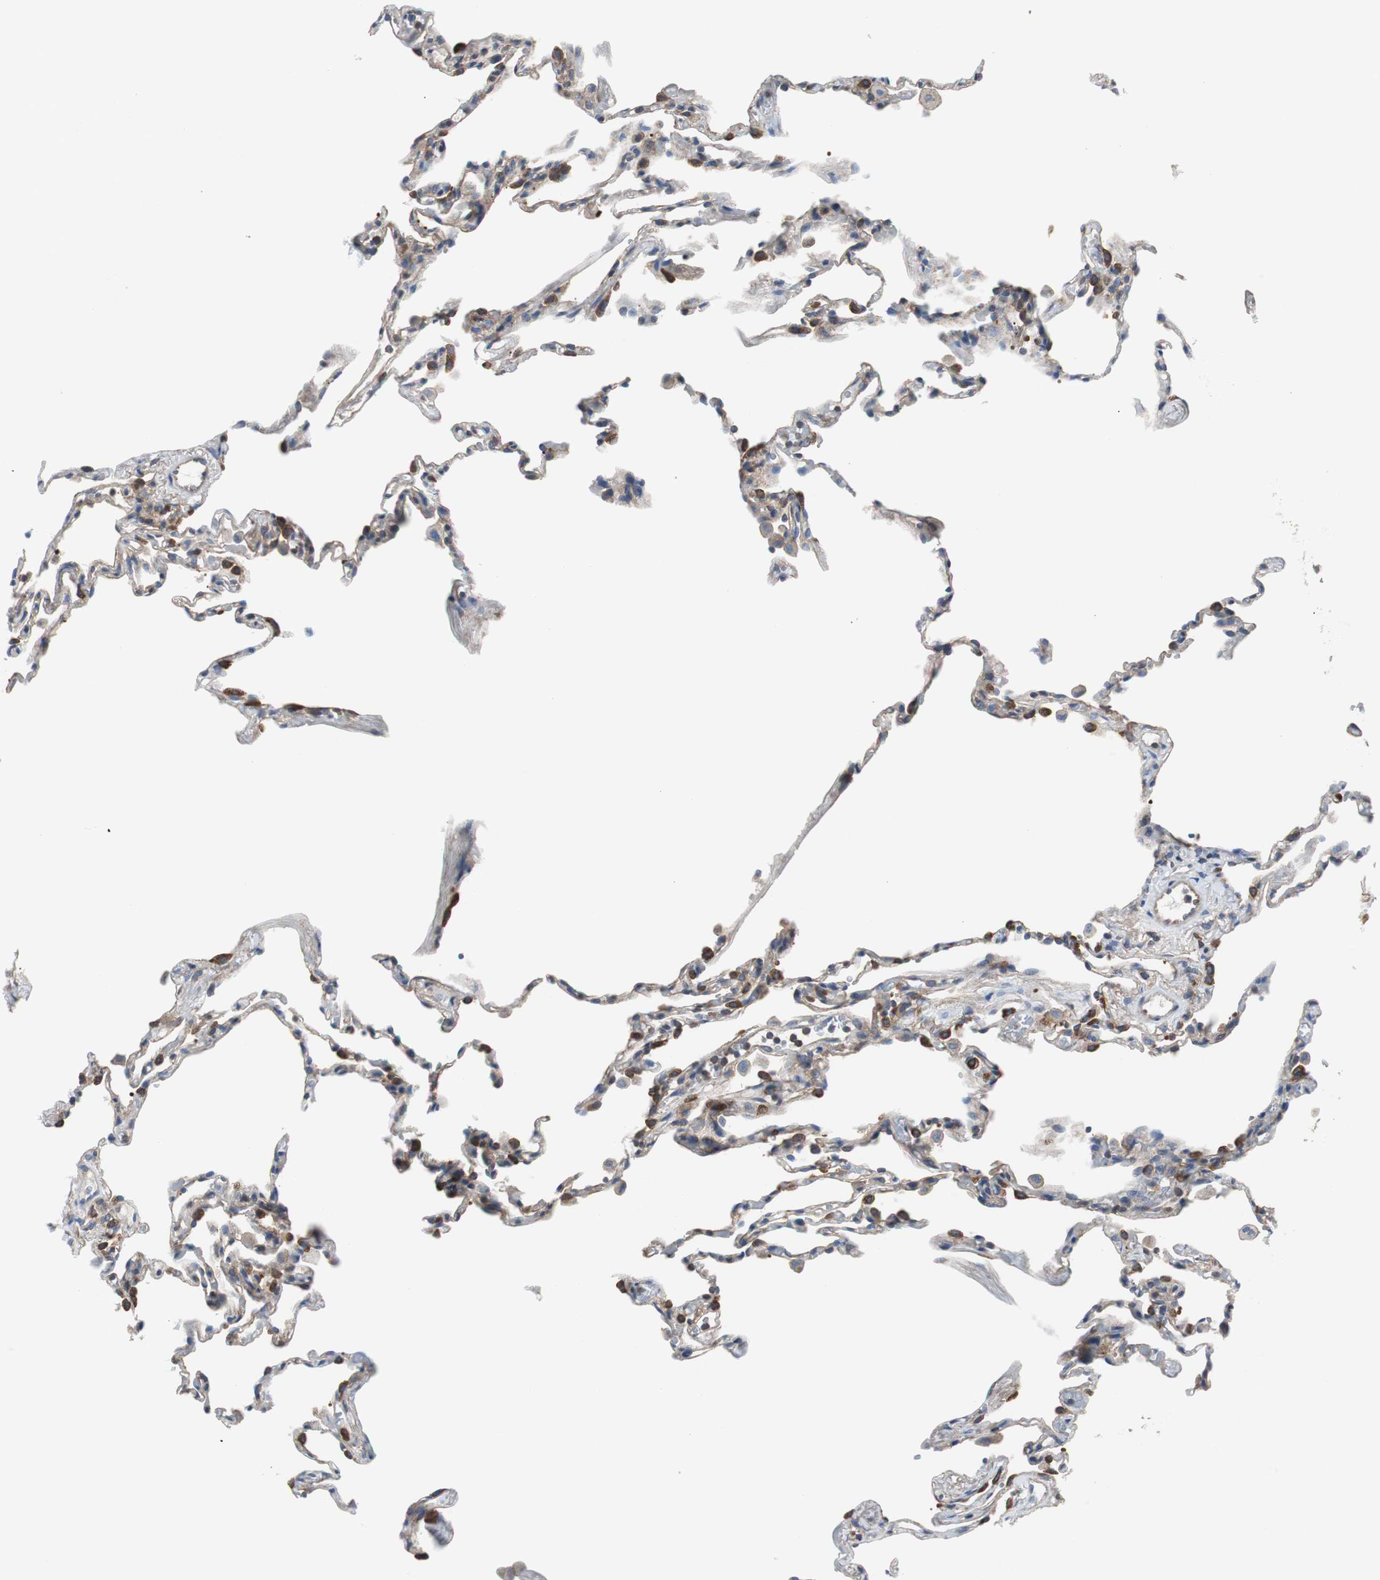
{"staining": {"intensity": "strong", "quantity": ">75%", "location": "cytoplasmic/membranous"}, "tissue": "lung", "cell_type": "Alveolar cells", "image_type": "normal", "snomed": [{"axis": "morphology", "description": "Normal tissue, NOS"}, {"axis": "topography", "description": "Lung"}], "caption": "An image of lung stained for a protein shows strong cytoplasmic/membranous brown staining in alveolar cells. (DAB (3,3'-diaminobenzidine) IHC, brown staining for protein, blue staining for nuclei).", "gene": "BRAF", "patient": {"sex": "male", "age": 59}}